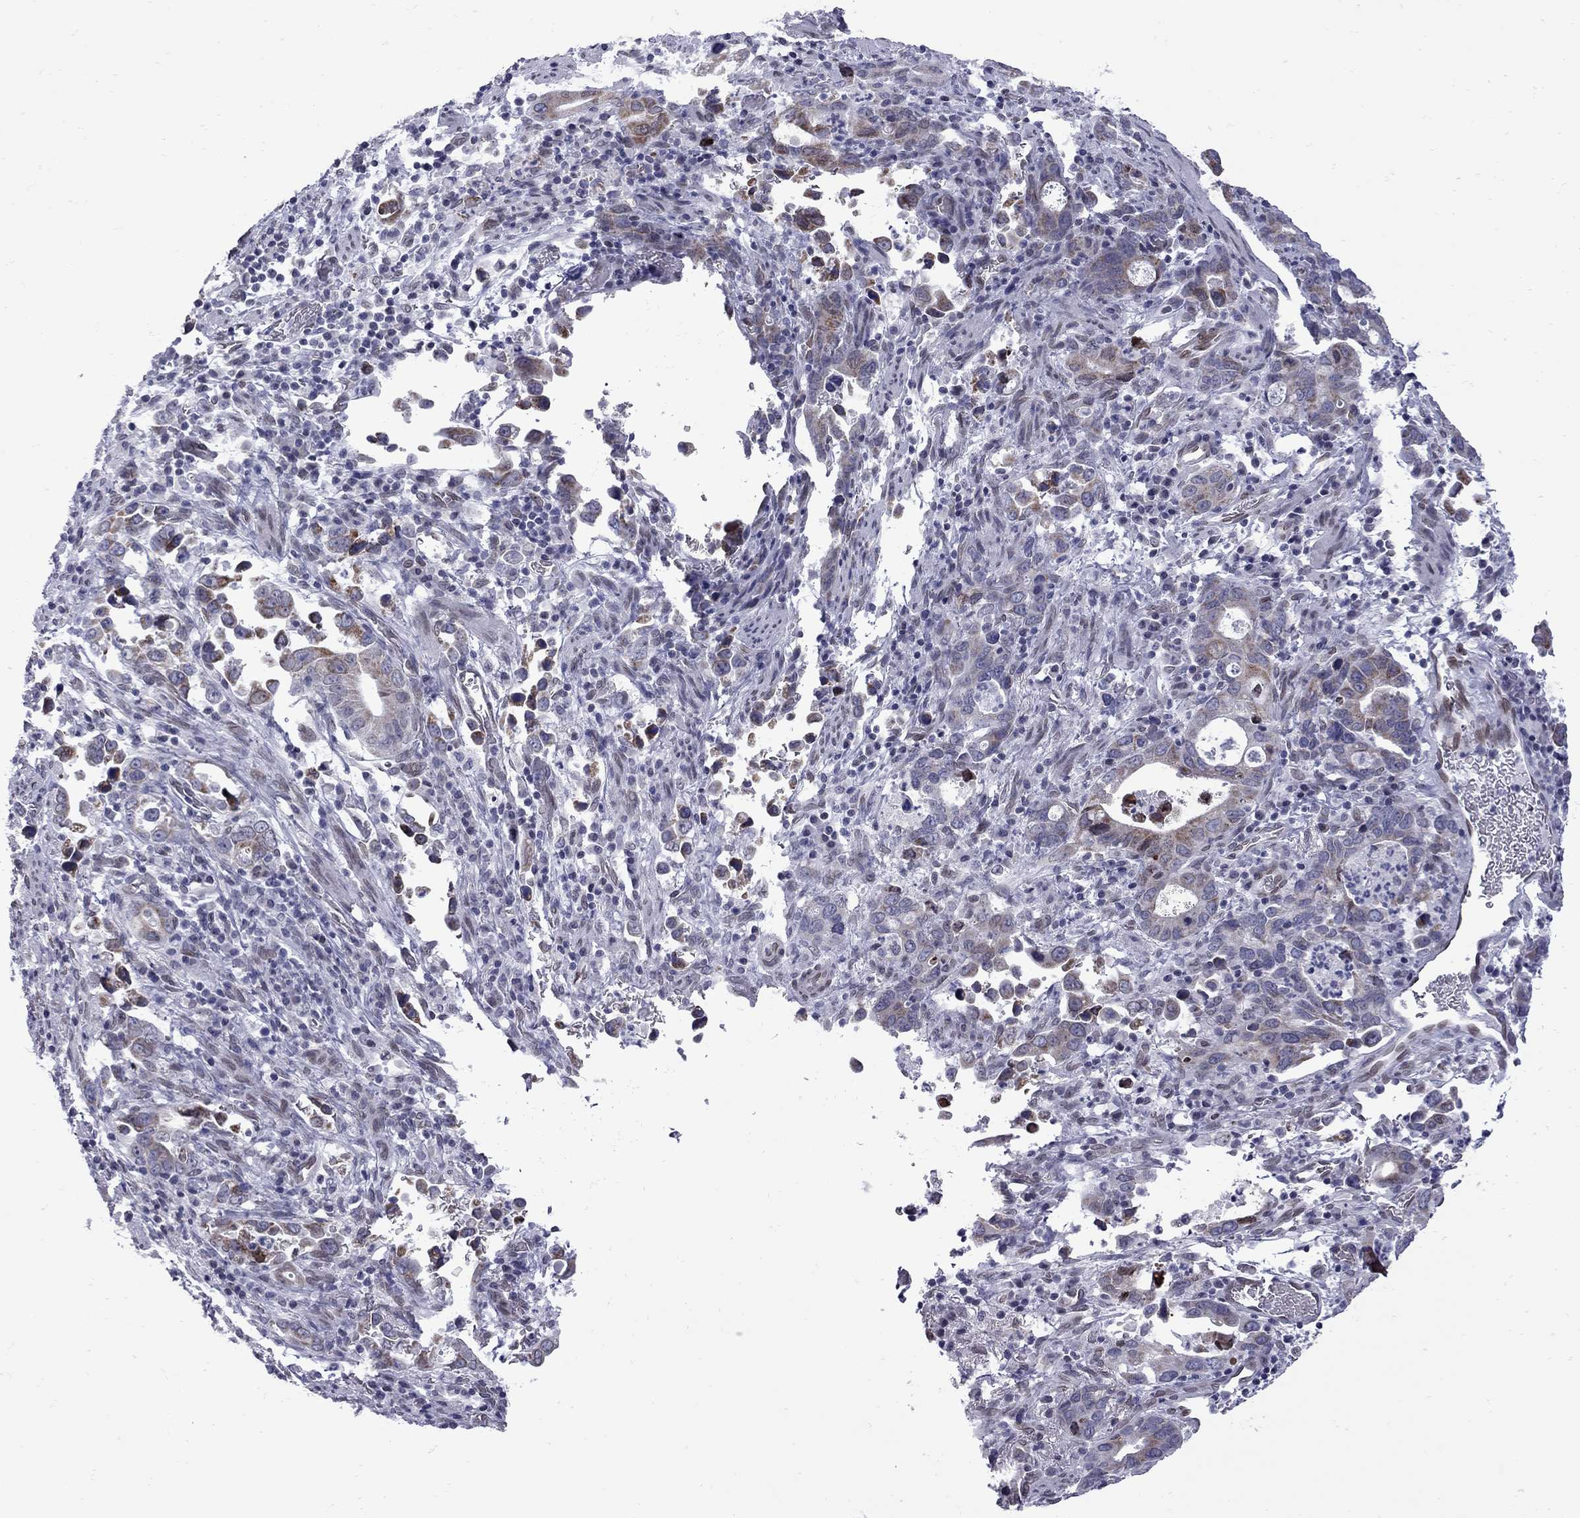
{"staining": {"intensity": "moderate", "quantity": "<25%", "location": "cytoplasmic/membranous"}, "tissue": "stomach cancer", "cell_type": "Tumor cells", "image_type": "cancer", "snomed": [{"axis": "morphology", "description": "Adenocarcinoma, NOS"}, {"axis": "topography", "description": "Stomach, upper"}], "caption": "The micrograph displays immunohistochemical staining of adenocarcinoma (stomach). There is moderate cytoplasmic/membranous staining is appreciated in approximately <25% of tumor cells.", "gene": "CLTCL1", "patient": {"sex": "male", "age": 74}}